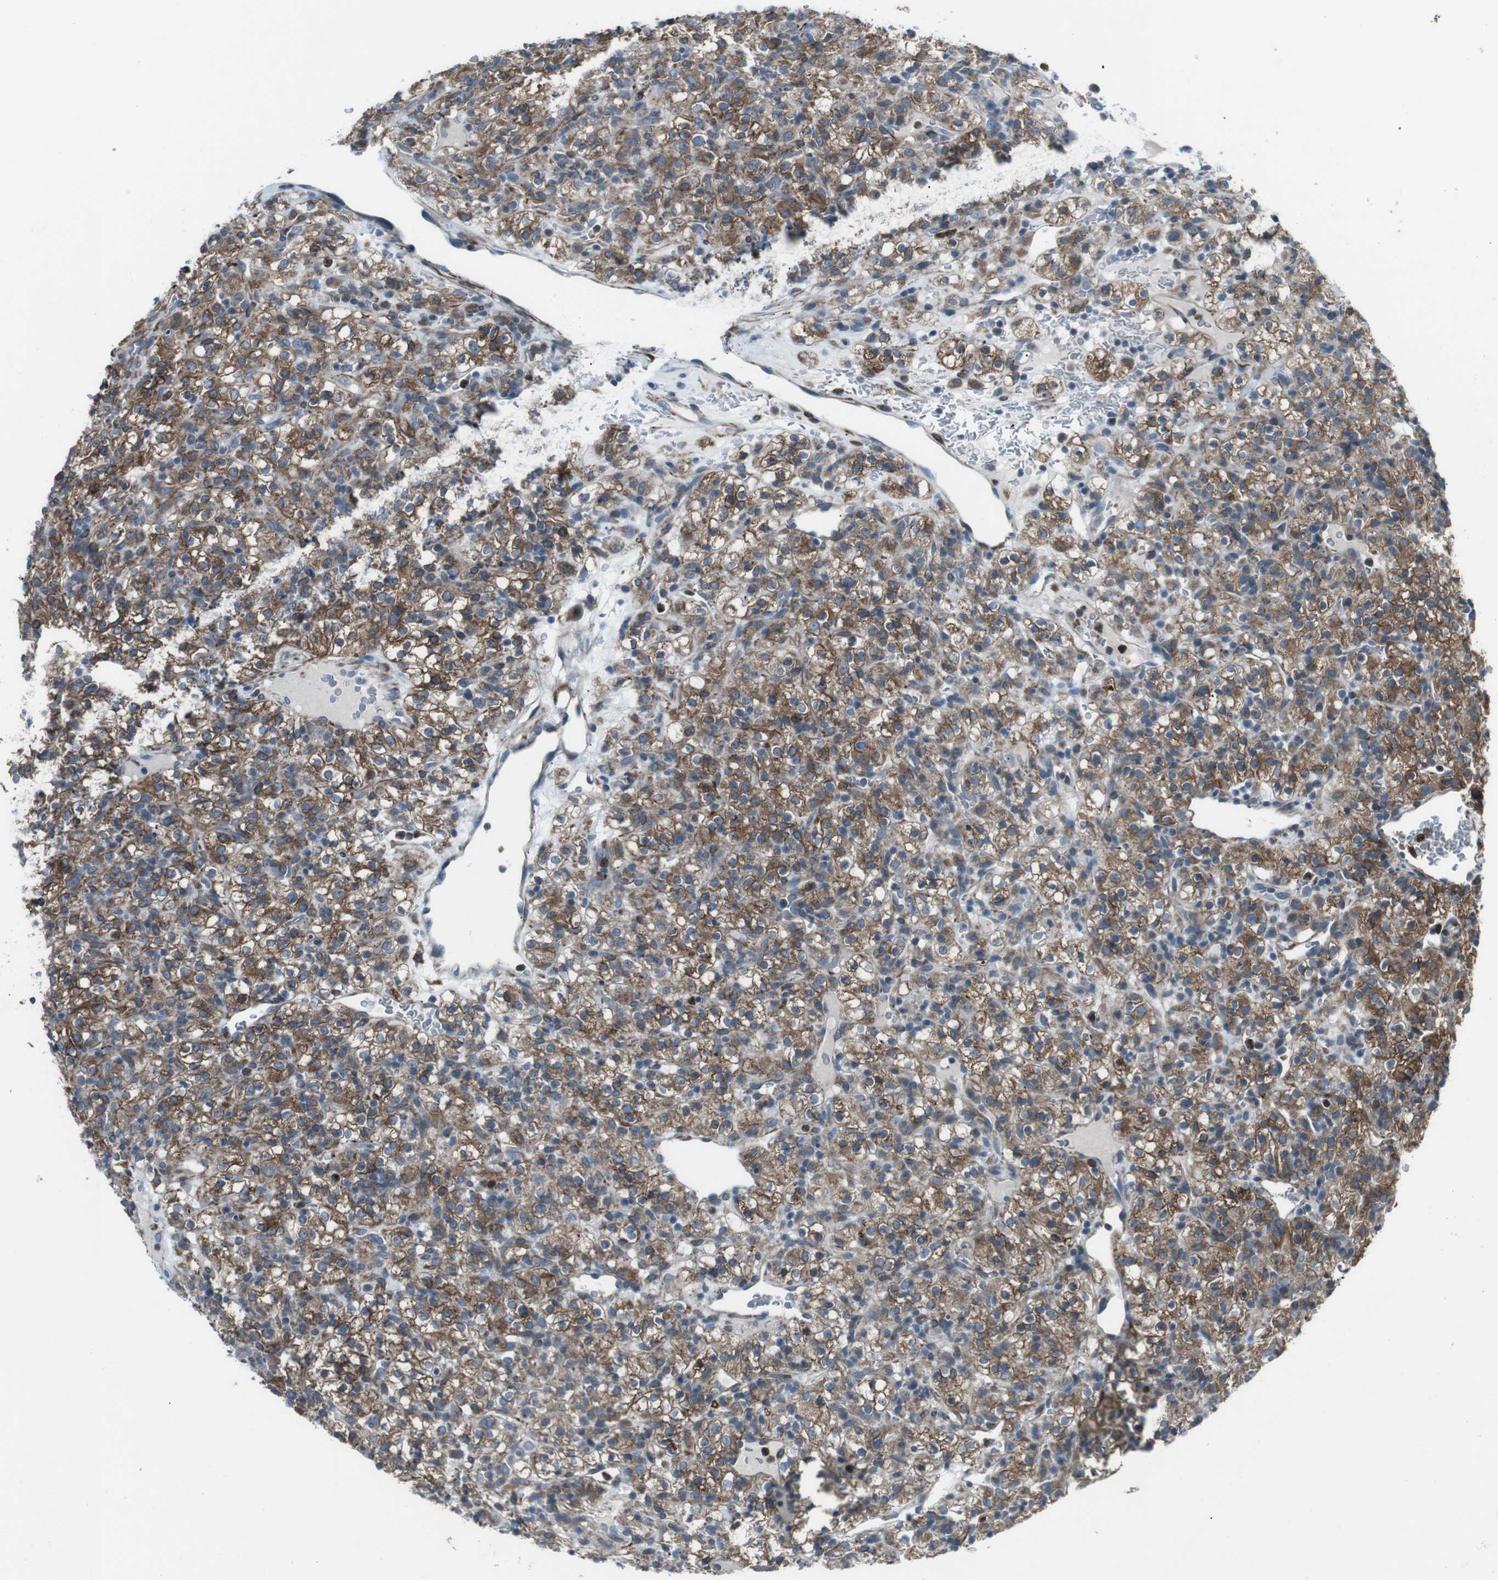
{"staining": {"intensity": "moderate", "quantity": ">75%", "location": "cytoplasmic/membranous"}, "tissue": "renal cancer", "cell_type": "Tumor cells", "image_type": "cancer", "snomed": [{"axis": "morphology", "description": "Normal tissue, NOS"}, {"axis": "morphology", "description": "Adenocarcinoma, NOS"}, {"axis": "topography", "description": "Kidney"}], "caption": "An immunohistochemistry photomicrograph of neoplastic tissue is shown. Protein staining in brown labels moderate cytoplasmic/membranous positivity in renal cancer (adenocarcinoma) within tumor cells.", "gene": "LNPK", "patient": {"sex": "female", "age": 72}}